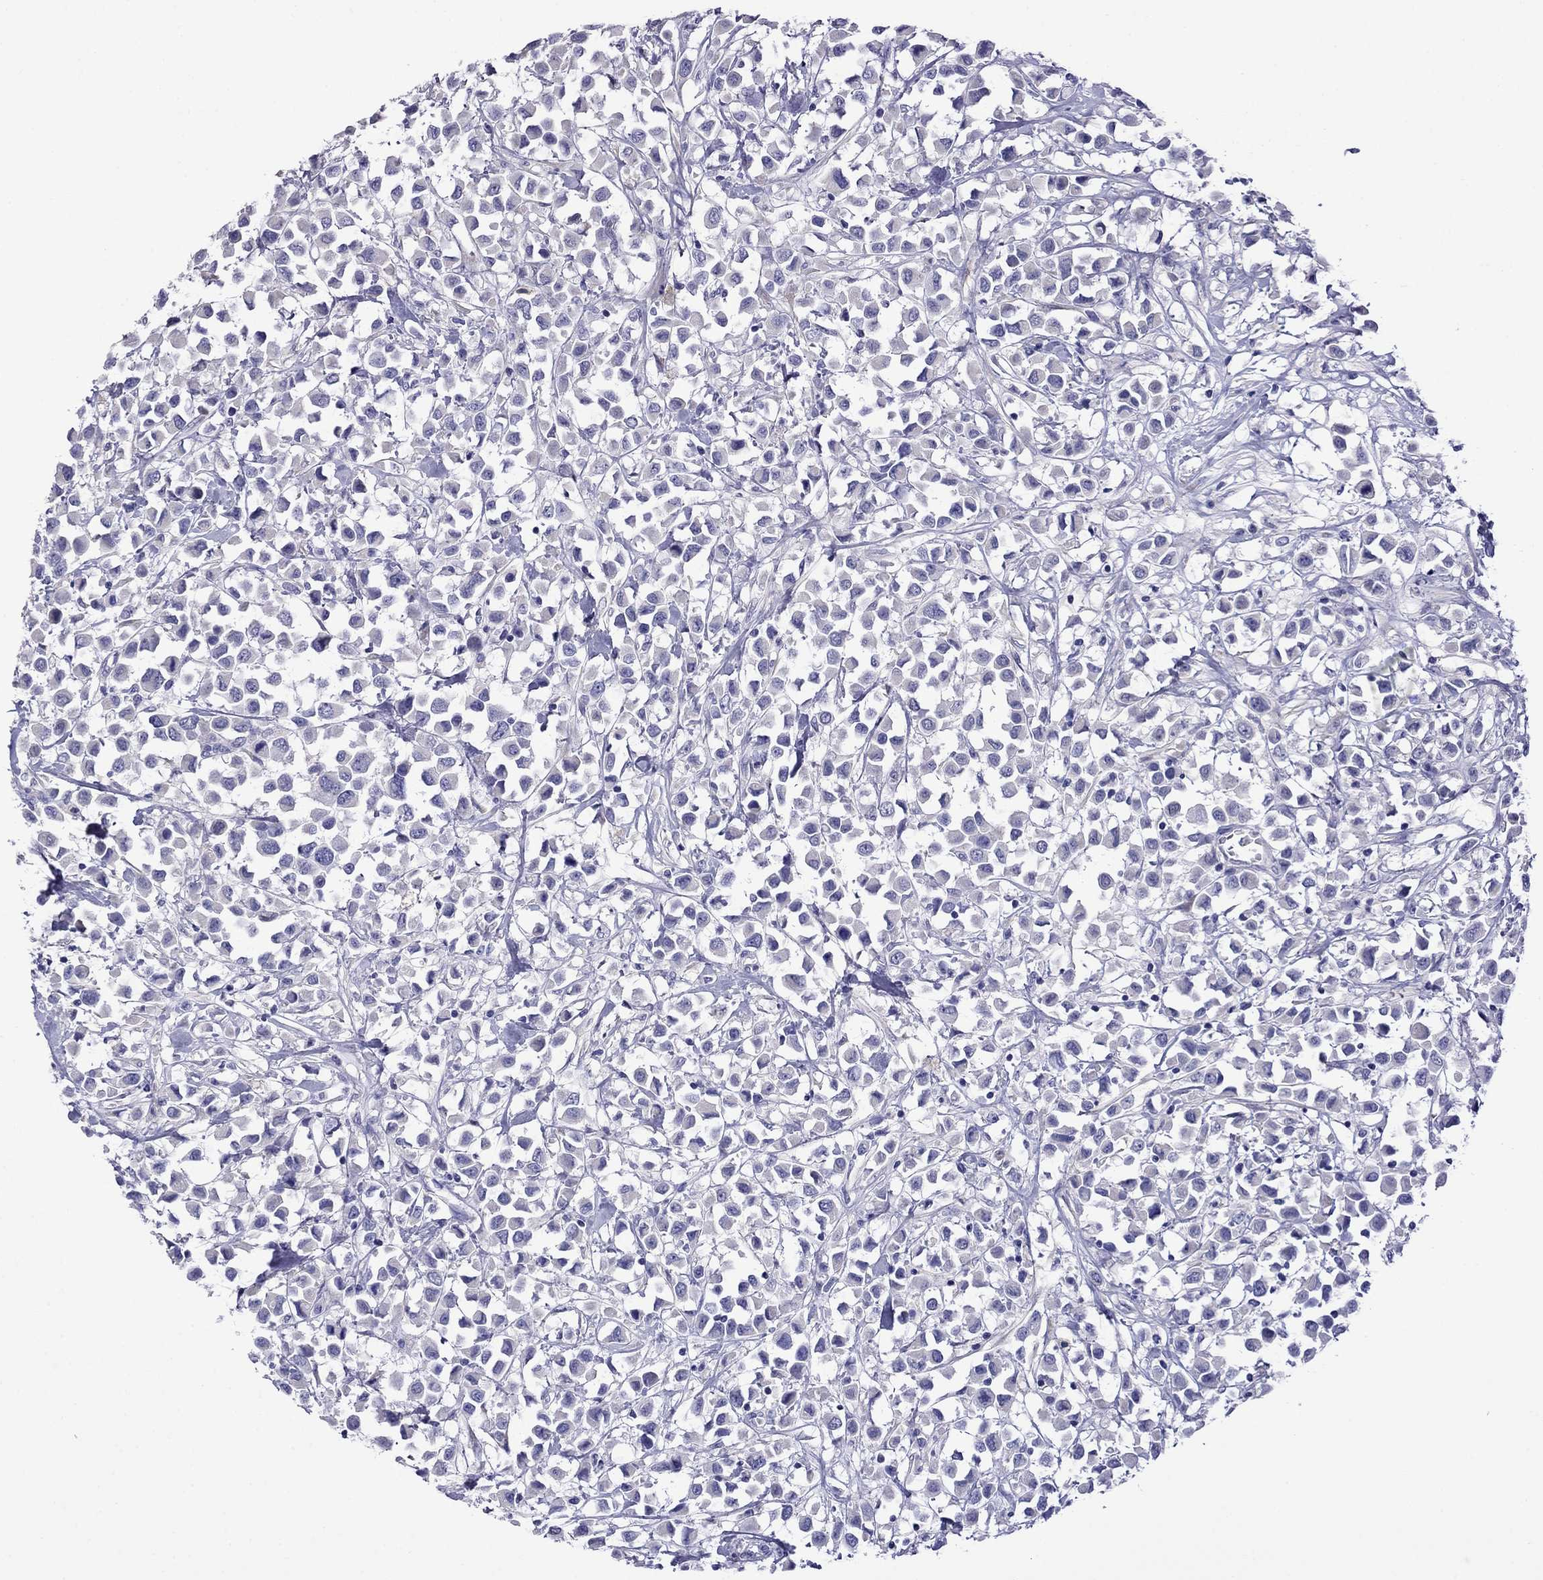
{"staining": {"intensity": "negative", "quantity": "none", "location": "none"}, "tissue": "breast cancer", "cell_type": "Tumor cells", "image_type": "cancer", "snomed": [{"axis": "morphology", "description": "Duct carcinoma"}, {"axis": "topography", "description": "Breast"}], "caption": "This is a image of immunohistochemistry (IHC) staining of breast cancer, which shows no expression in tumor cells.", "gene": "STAR", "patient": {"sex": "female", "age": 61}}